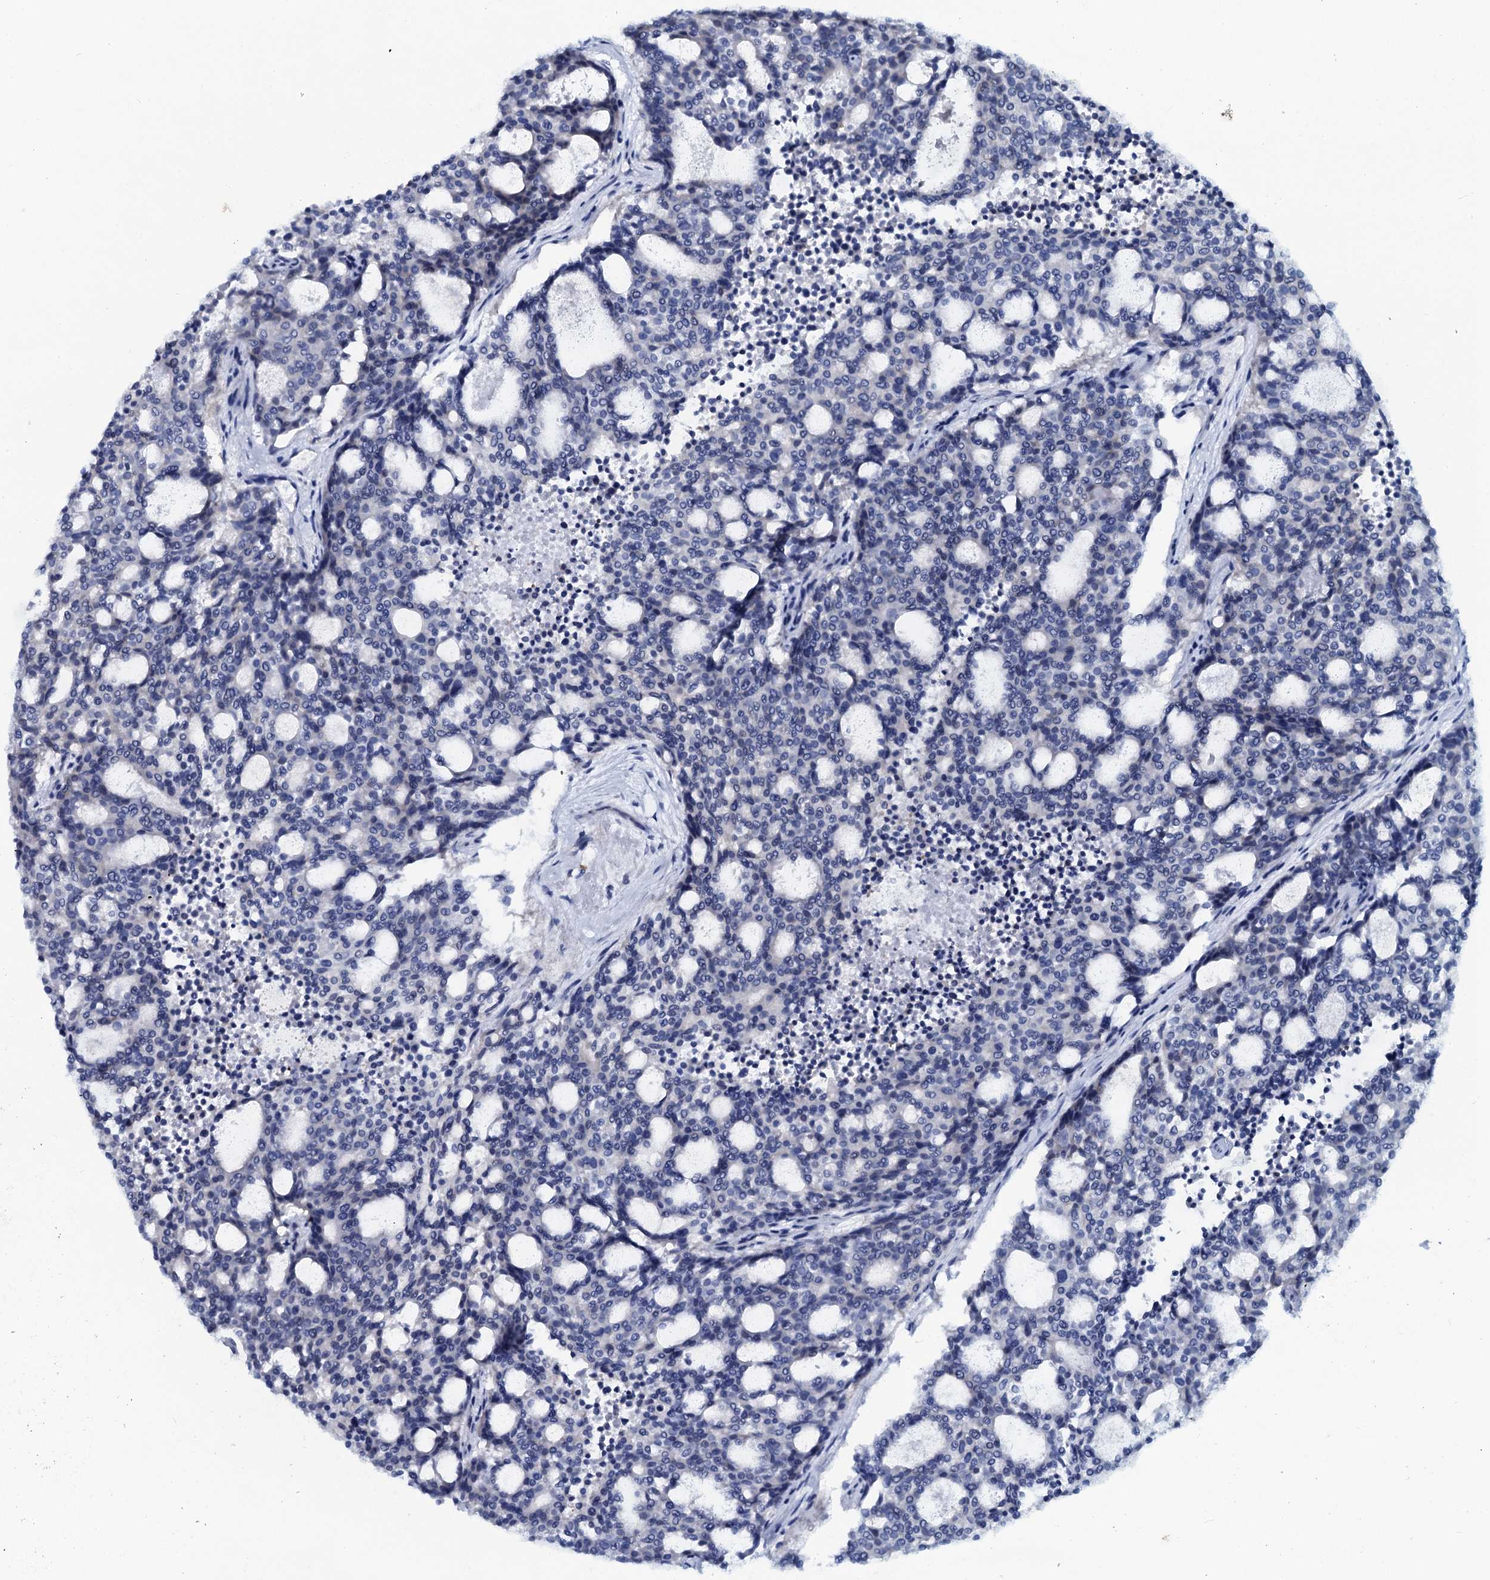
{"staining": {"intensity": "negative", "quantity": "none", "location": "none"}, "tissue": "carcinoid", "cell_type": "Tumor cells", "image_type": "cancer", "snomed": [{"axis": "morphology", "description": "Carcinoid, malignant, NOS"}, {"axis": "topography", "description": "Pancreas"}], "caption": "There is no significant positivity in tumor cells of malignant carcinoid.", "gene": "SLC4A7", "patient": {"sex": "female", "age": 54}}